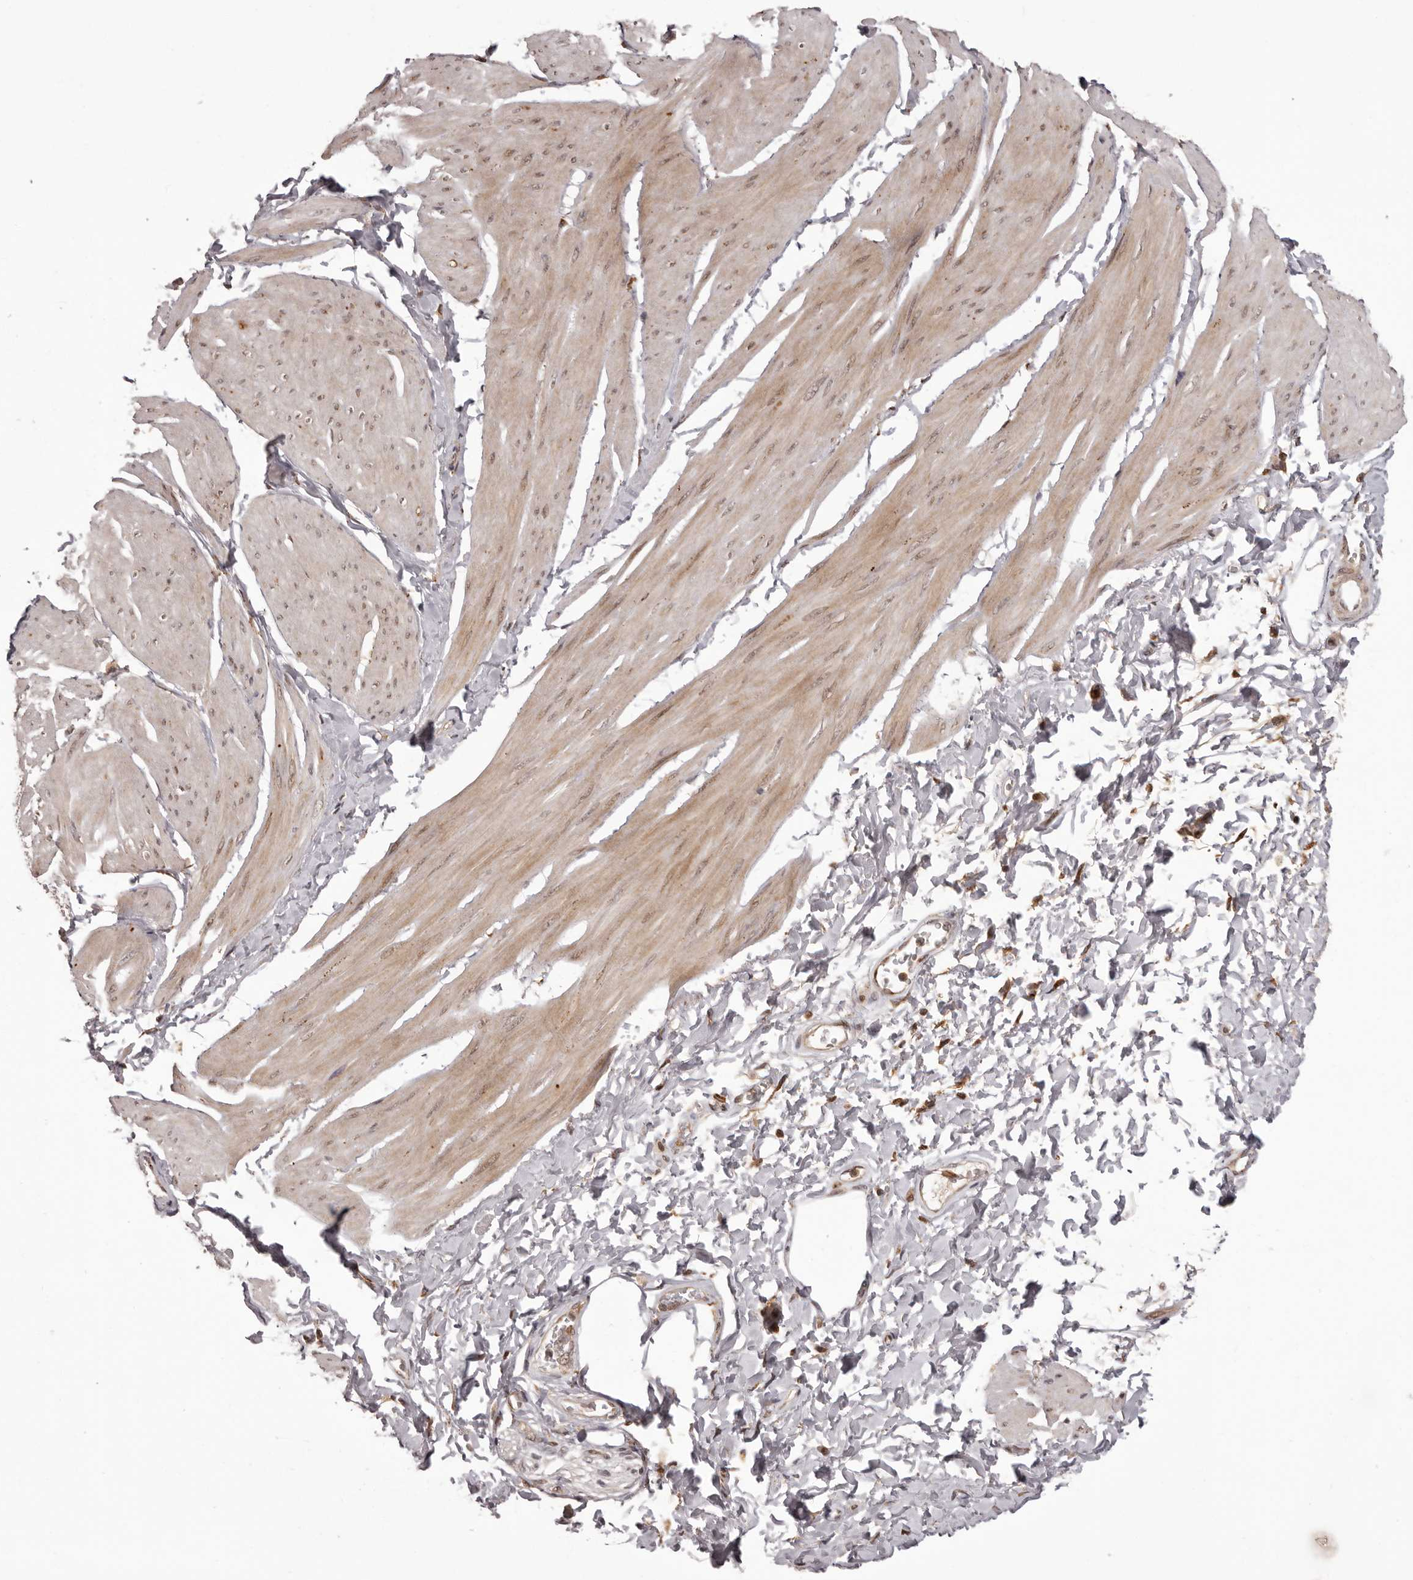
{"staining": {"intensity": "weak", "quantity": "<25%", "location": "cytoplasmic/membranous,nuclear"}, "tissue": "smooth muscle", "cell_type": "Smooth muscle cells", "image_type": "normal", "snomed": [{"axis": "morphology", "description": "Urothelial carcinoma, High grade"}, {"axis": "topography", "description": "Urinary bladder"}], "caption": "Micrograph shows no significant protein positivity in smooth muscle cells of normal smooth muscle. (Stains: DAB immunohistochemistry (IHC) with hematoxylin counter stain, Microscopy: brightfield microscopy at high magnification).", "gene": "IL32", "patient": {"sex": "male", "age": 46}}